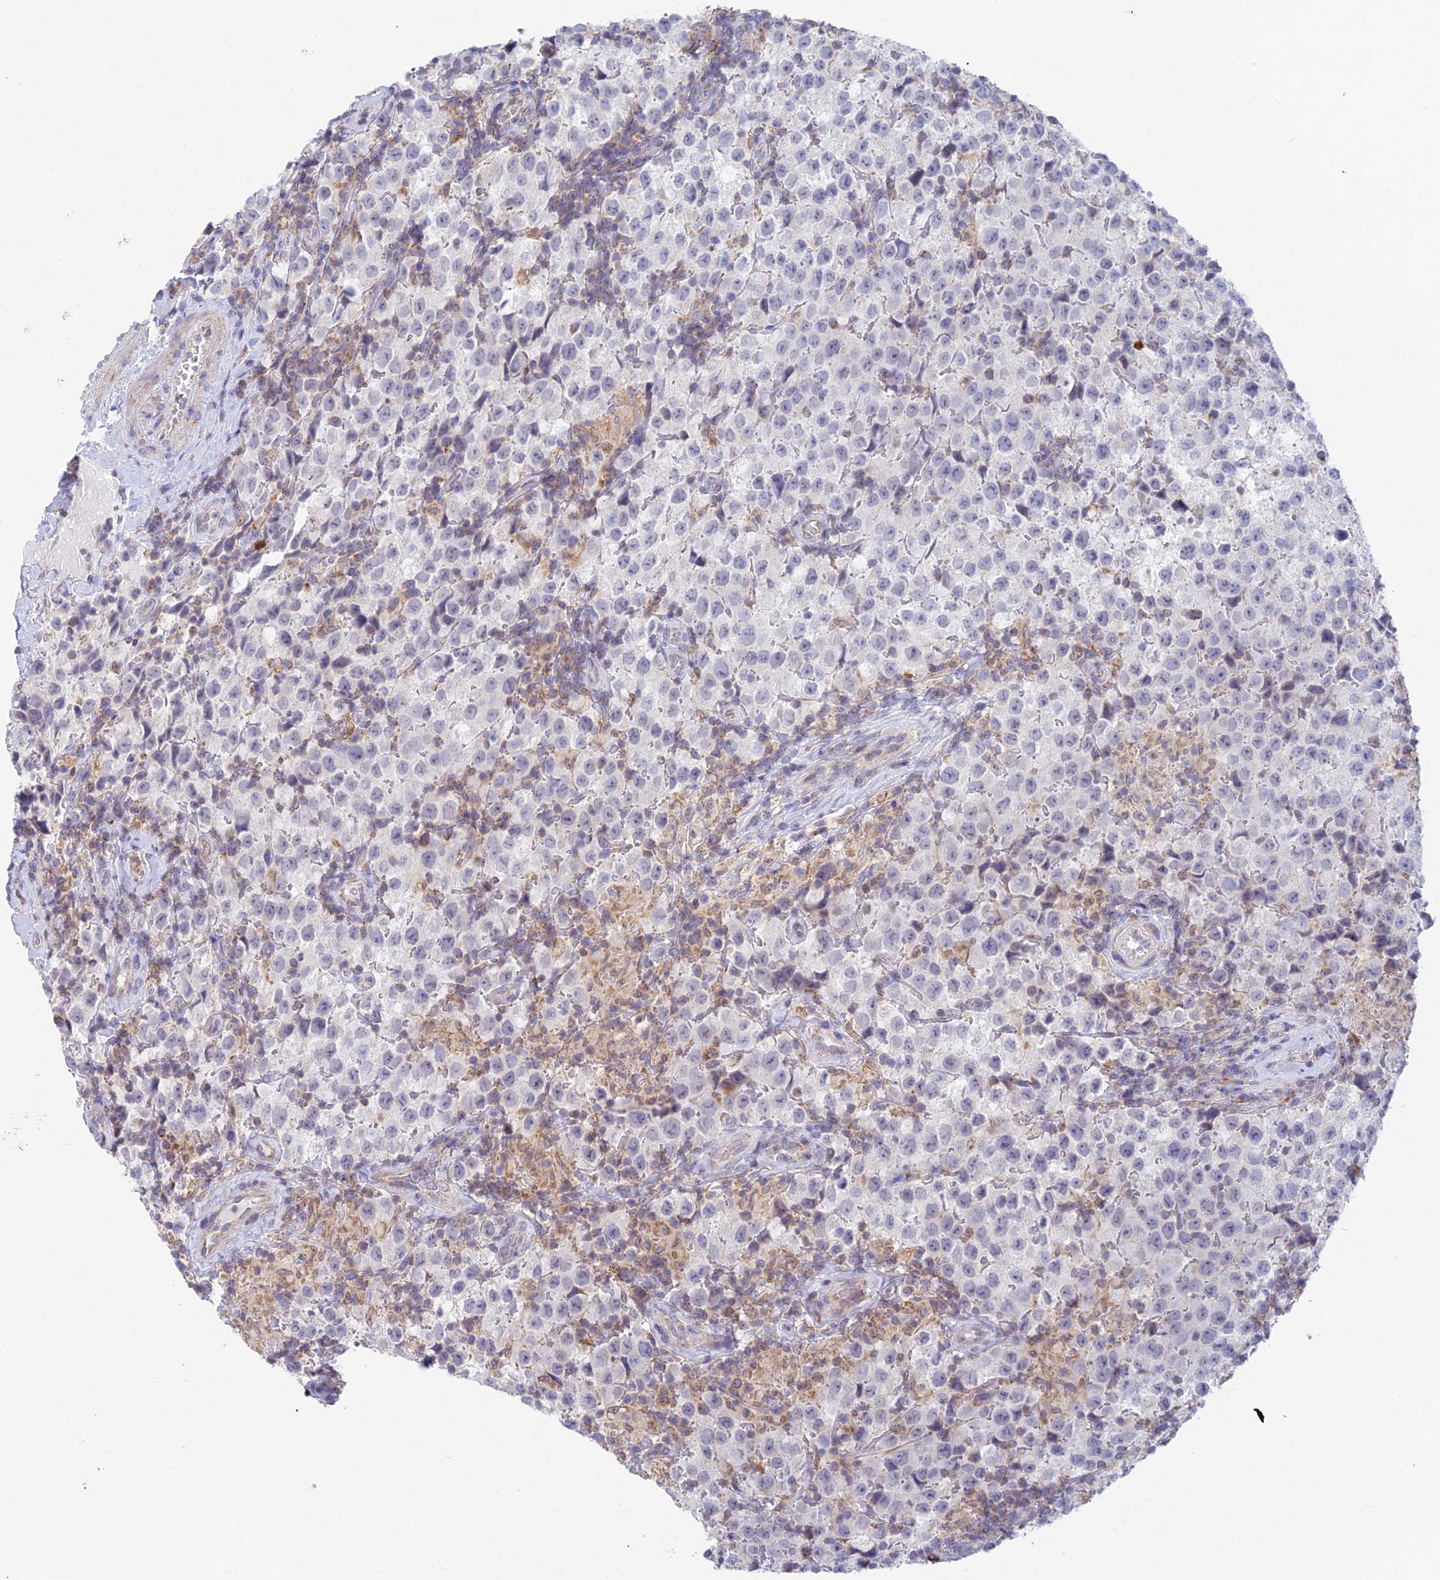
{"staining": {"intensity": "negative", "quantity": "none", "location": "none"}, "tissue": "testis cancer", "cell_type": "Tumor cells", "image_type": "cancer", "snomed": [{"axis": "morphology", "description": "Seminoma, NOS"}, {"axis": "morphology", "description": "Carcinoma, Embryonal, NOS"}, {"axis": "topography", "description": "Testis"}], "caption": "The immunohistochemistry (IHC) micrograph has no significant expression in tumor cells of seminoma (testis) tissue.", "gene": "REXO5", "patient": {"sex": "male", "age": 41}}